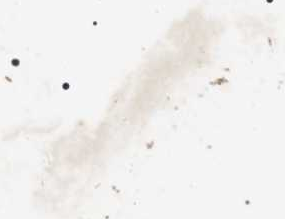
{"staining": {"intensity": "weak", "quantity": ">75%", "location": "cytoplasmic/membranous"}, "tissue": "stomach cancer", "cell_type": "Tumor cells", "image_type": "cancer", "snomed": [{"axis": "morphology", "description": "Adenocarcinoma, NOS"}, {"axis": "topography", "description": "Stomach"}], "caption": "Immunohistochemical staining of human adenocarcinoma (stomach) reveals weak cytoplasmic/membranous protein staining in about >75% of tumor cells. The staining was performed using DAB (3,3'-diaminobenzidine) to visualize the protein expression in brown, while the nuclei were stained in blue with hematoxylin (Magnification: 20x).", "gene": "HSCB", "patient": {"sex": "male", "age": 59}}